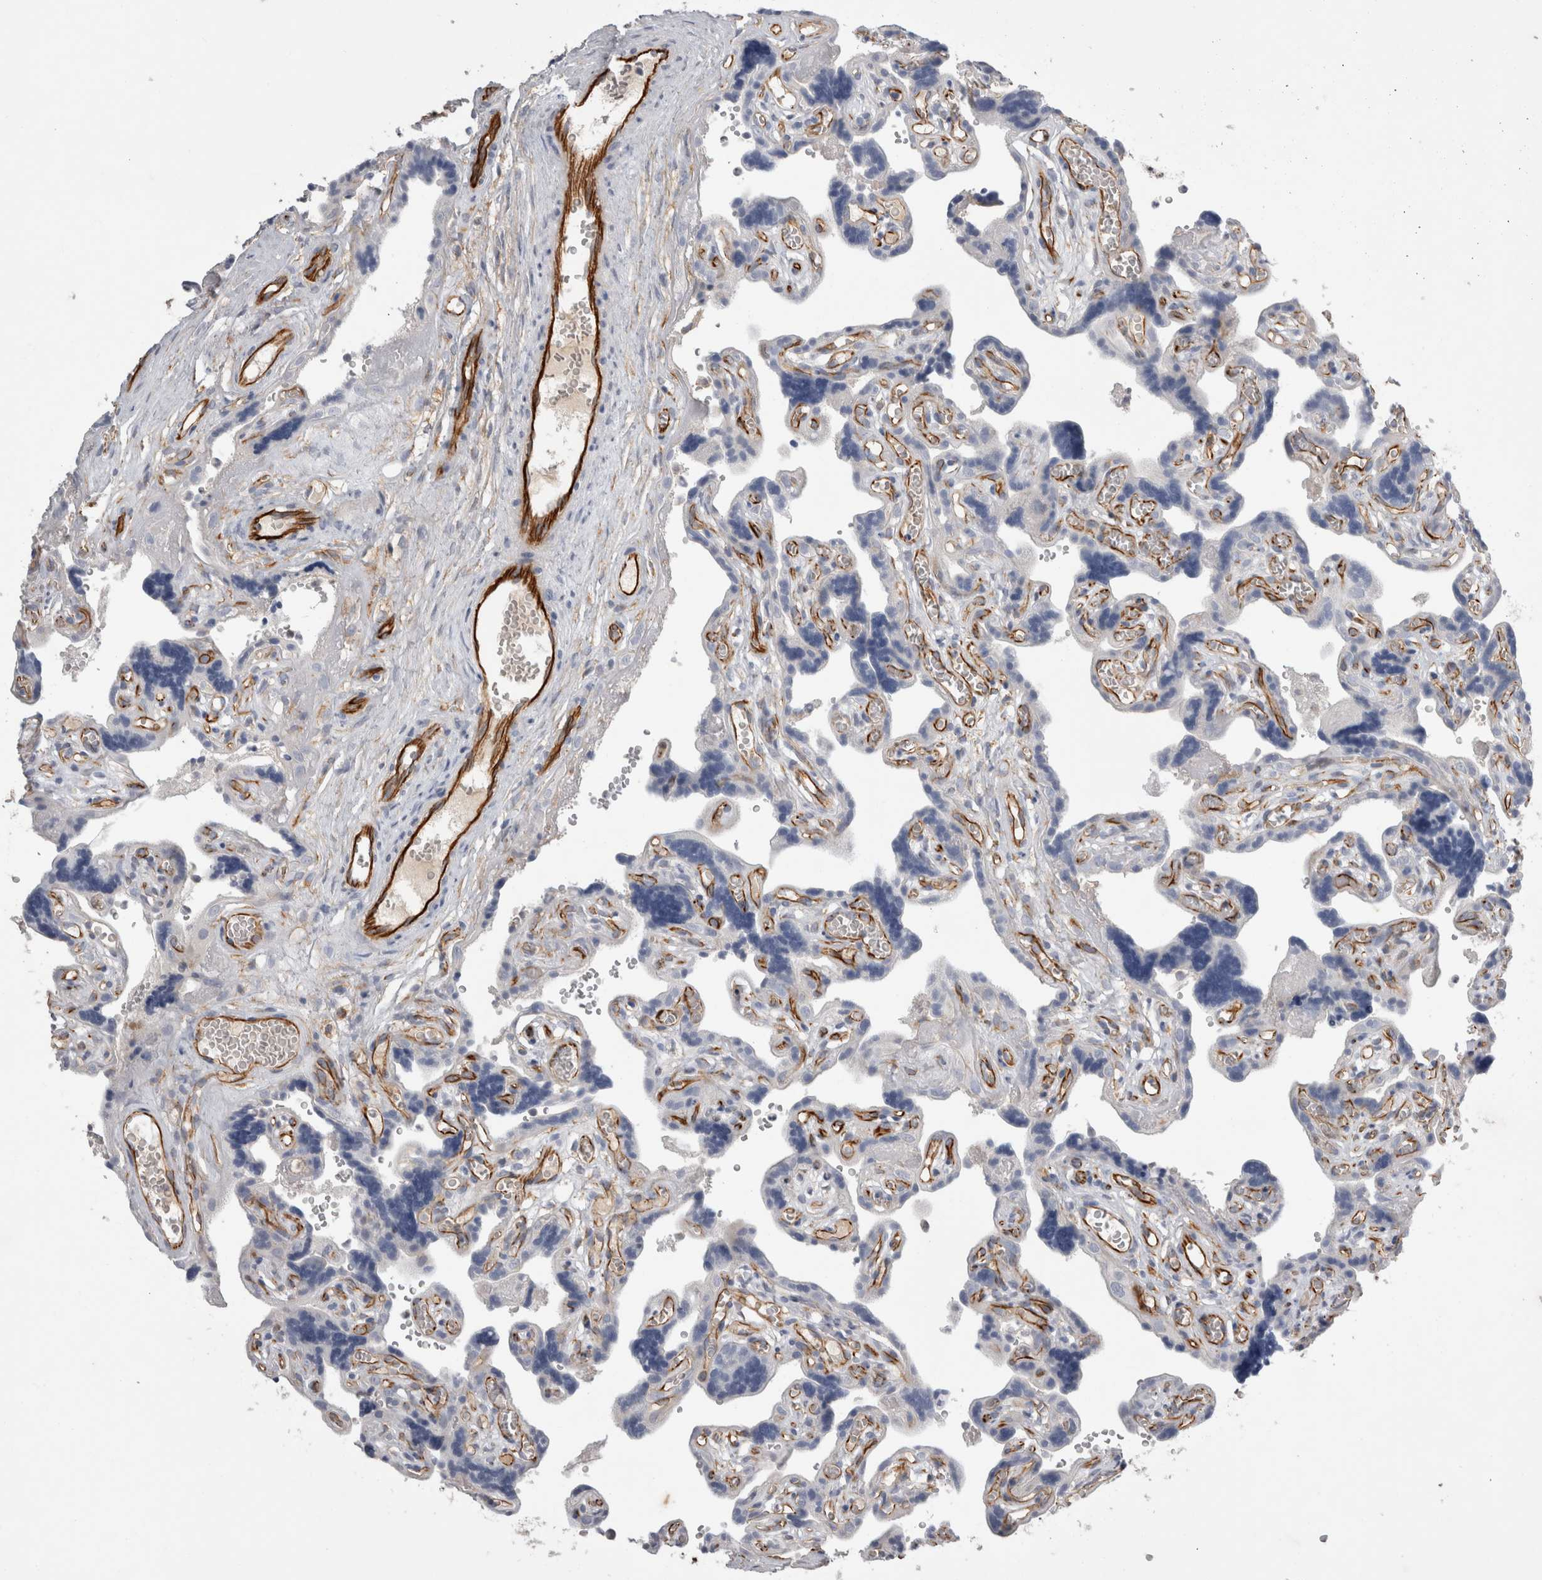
{"staining": {"intensity": "negative", "quantity": "none", "location": "none"}, "tissue": "placenta", "cell_type": "Trophoblastic cells", "image_type": "normal", "snomed": [{"axis": "morphology", "description": "Normal tissue, NOS"}, {"axis": "topography", "description": "Placenta"}], "caption": "Protein analysis of benign placenta shows no significant expression in trophoblastic cells.", "gene": "STRADB", "patient": {"sex": "female", "age": 30}}